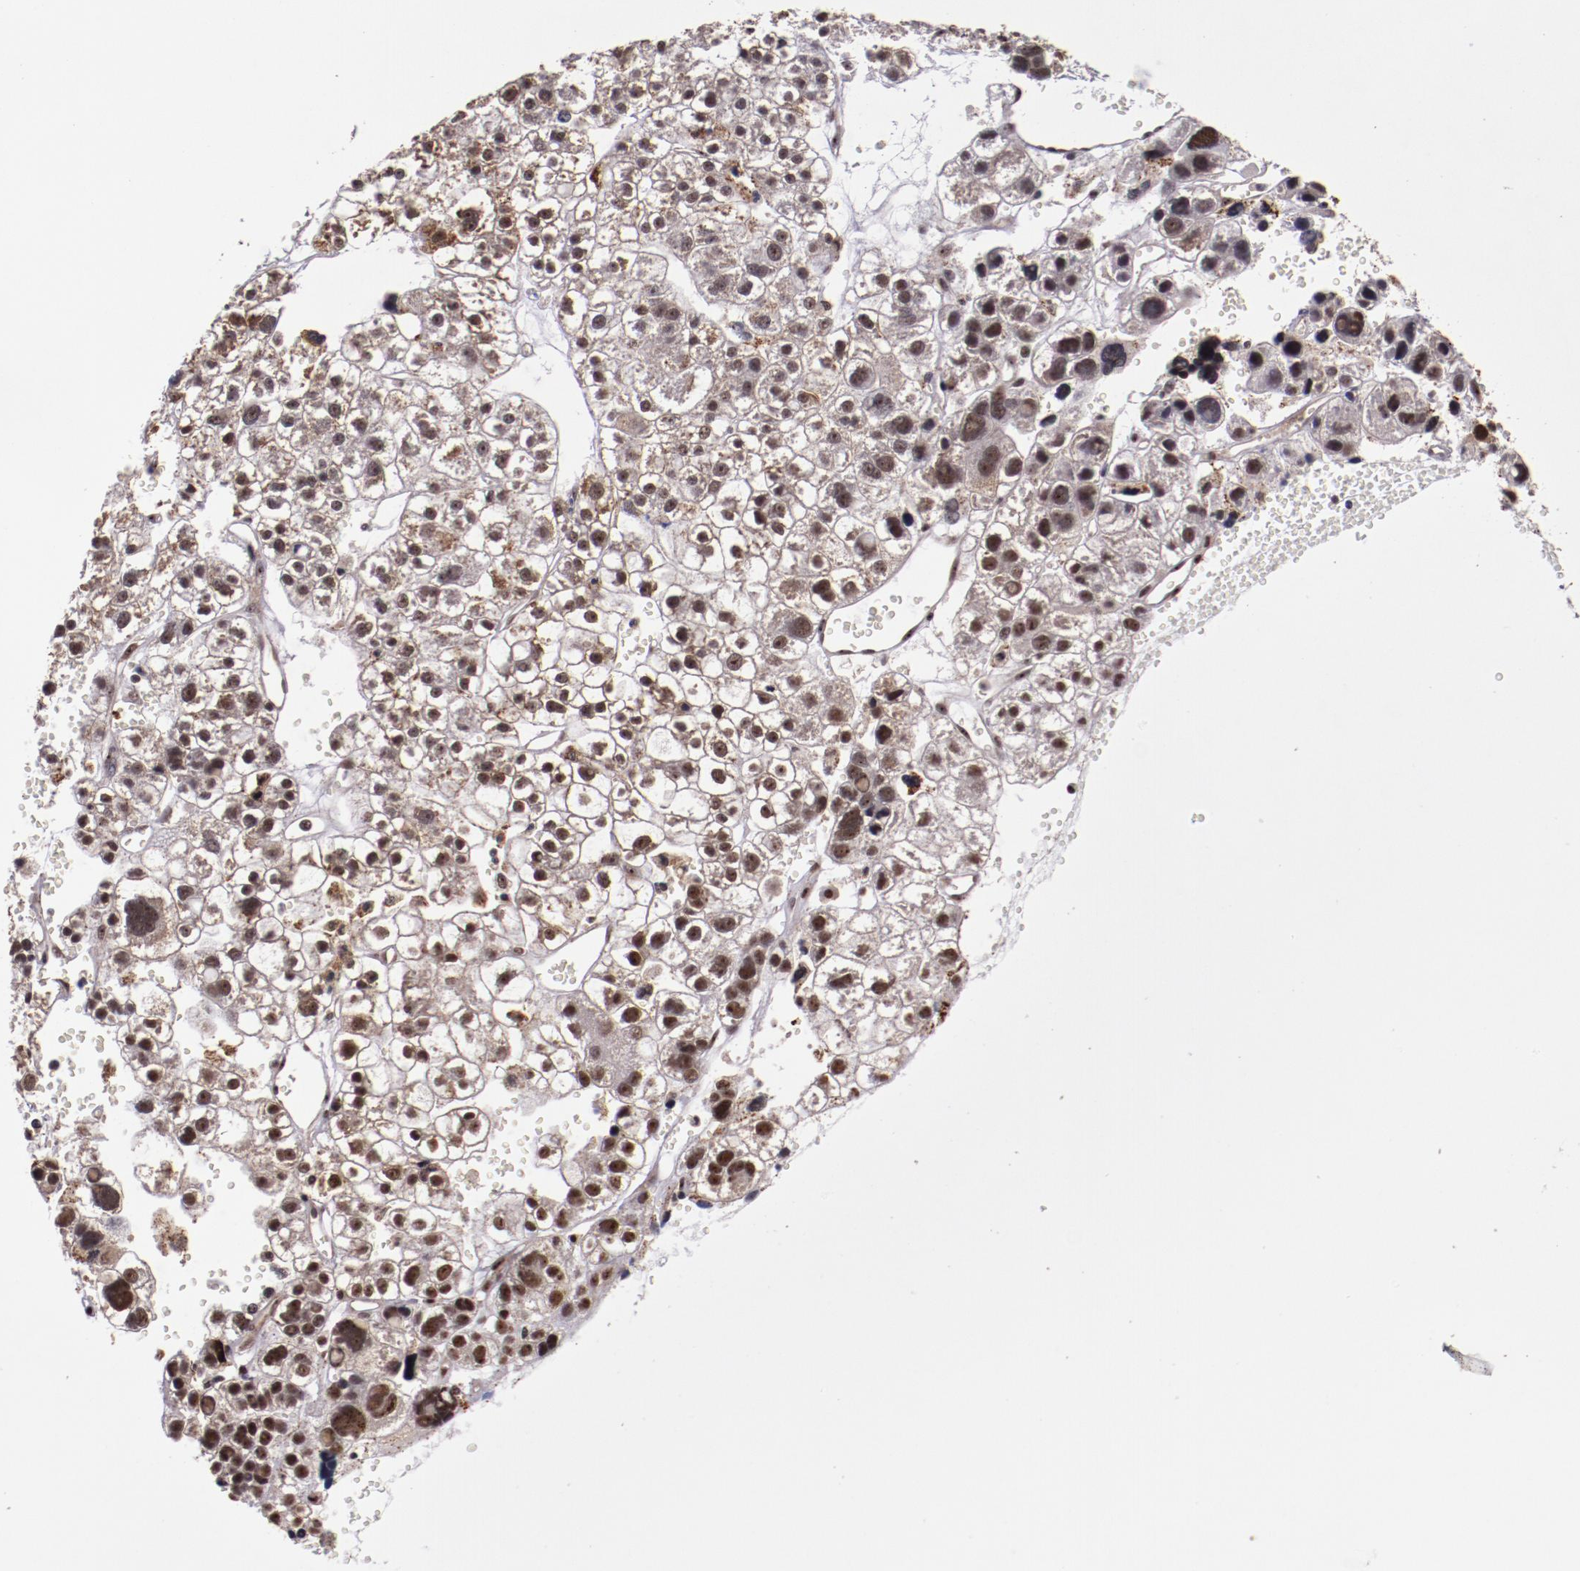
{"staining": {"intensity": "moderate", "quantity": ">75%", "location": "cytoplasmic/membranous"}, "tissue": "liver cancer", "cell_type": "Tumor cells", "image_type": "cancer", "snomed": [{"axis": "morphology", "description": "Carcinoma, Hepatocellular, NOS"}, {"axis": "topography", "description": "Liver"}], "caption": "IHC image of neoplastic tissue: hepatocellular carcinoma (liver) stained using immunohistochemistry demonstrates medium levels of moderate protein expression localized specifically in the cytoplasmic/membranous of tumor cells, appearing as a cytoplasmic/membranous brown color.", "gene": "CECR2", "patient": {"sex": "female", "age": 85}}